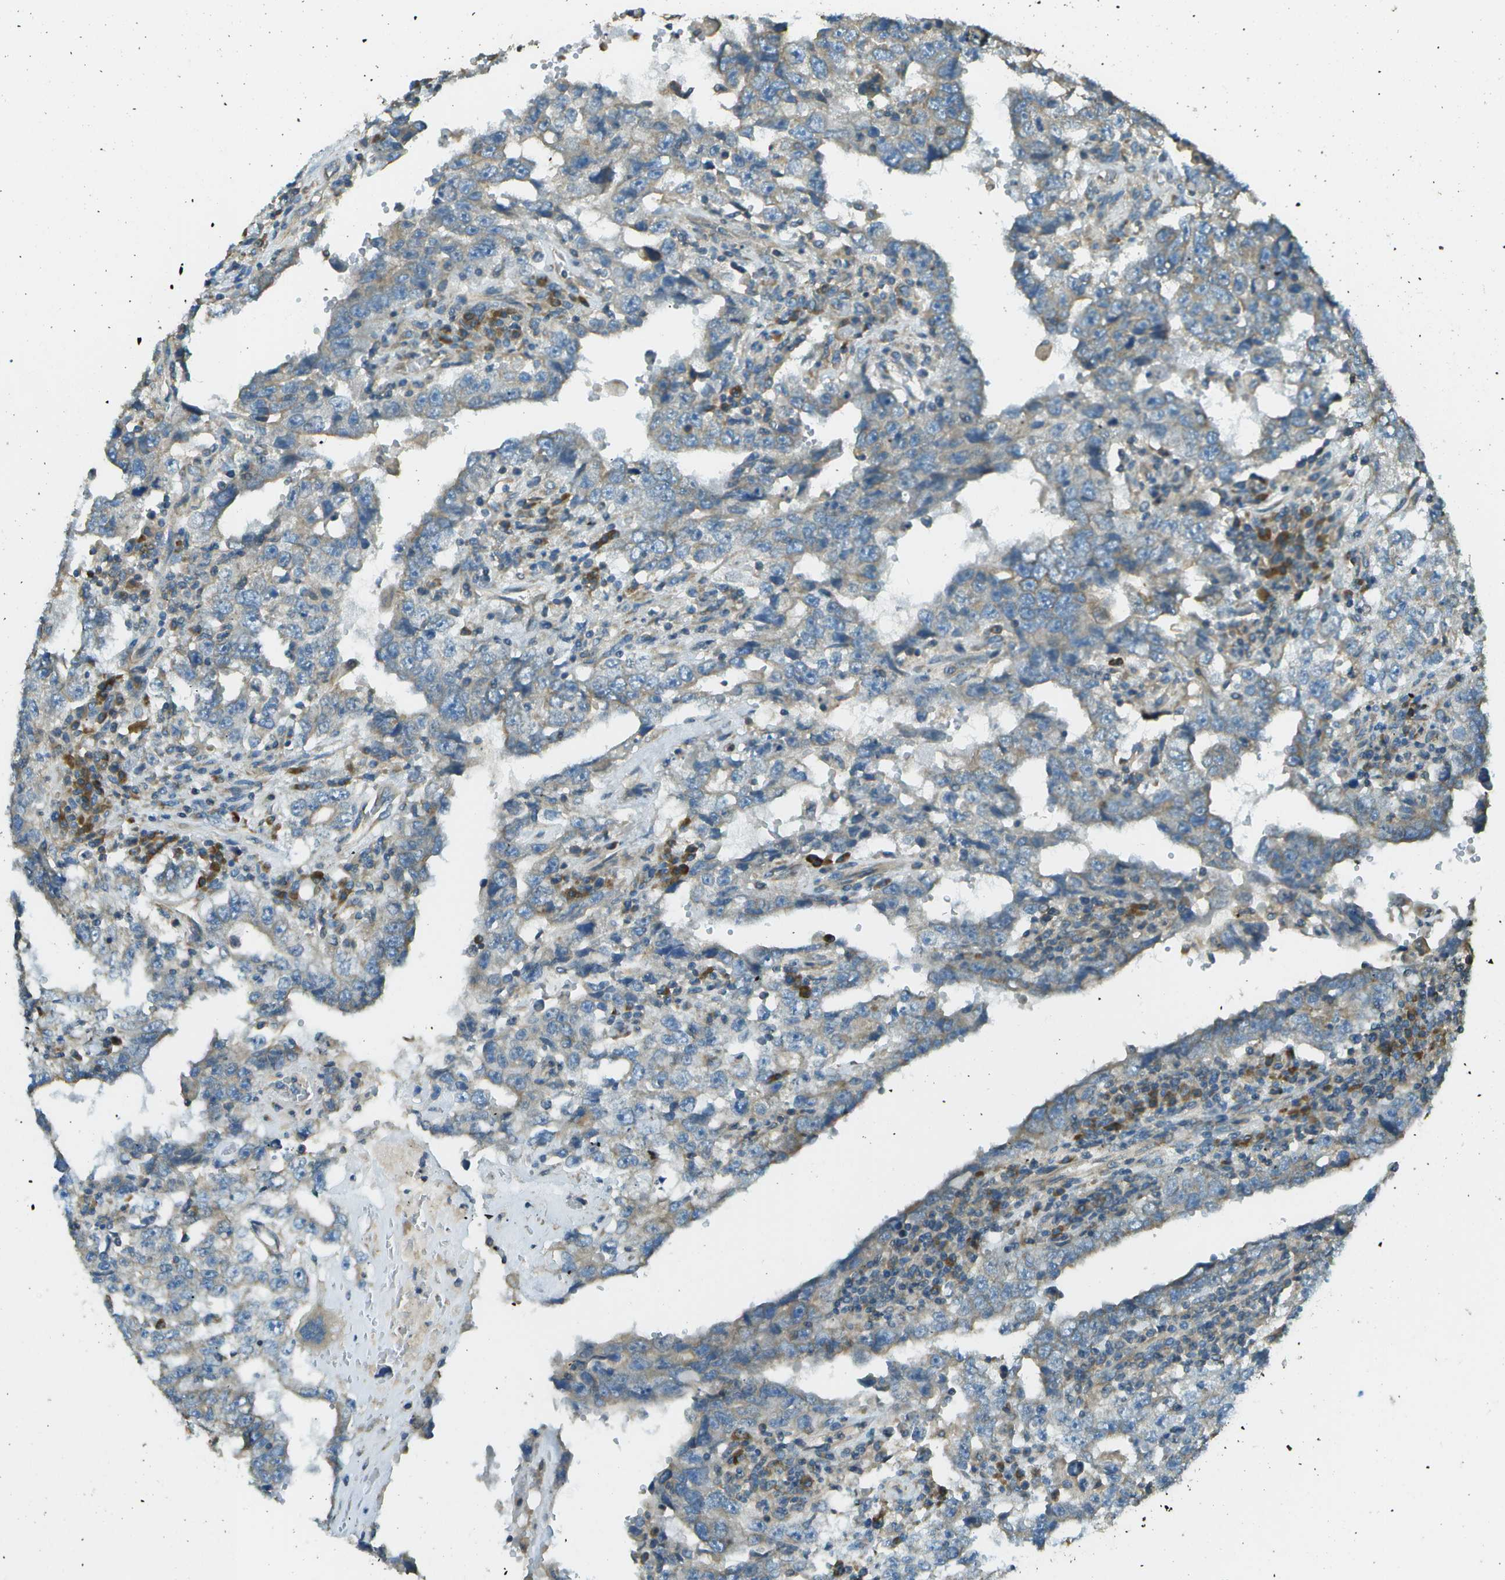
{"staining": {"intensity": "weak", "quantity": "<25%", "location": "cytoplasmic/membranous"}, "tissue": "testis cancer", "cell_type": "Tumor cells", "image_type": "cancer", "snomed": [{"axis": "morphology", "description": "Carcinoma, Embryonal, NOS"}, {"axis": "topography", "description": "Testis"}], "caption": "Tumor cells show no significant expression in testis cancer (embryonal carcinoma). Nuclei are stained in blue.", "gene": "DNAJB11", "patient": {"sex": "male", "age": 26}}